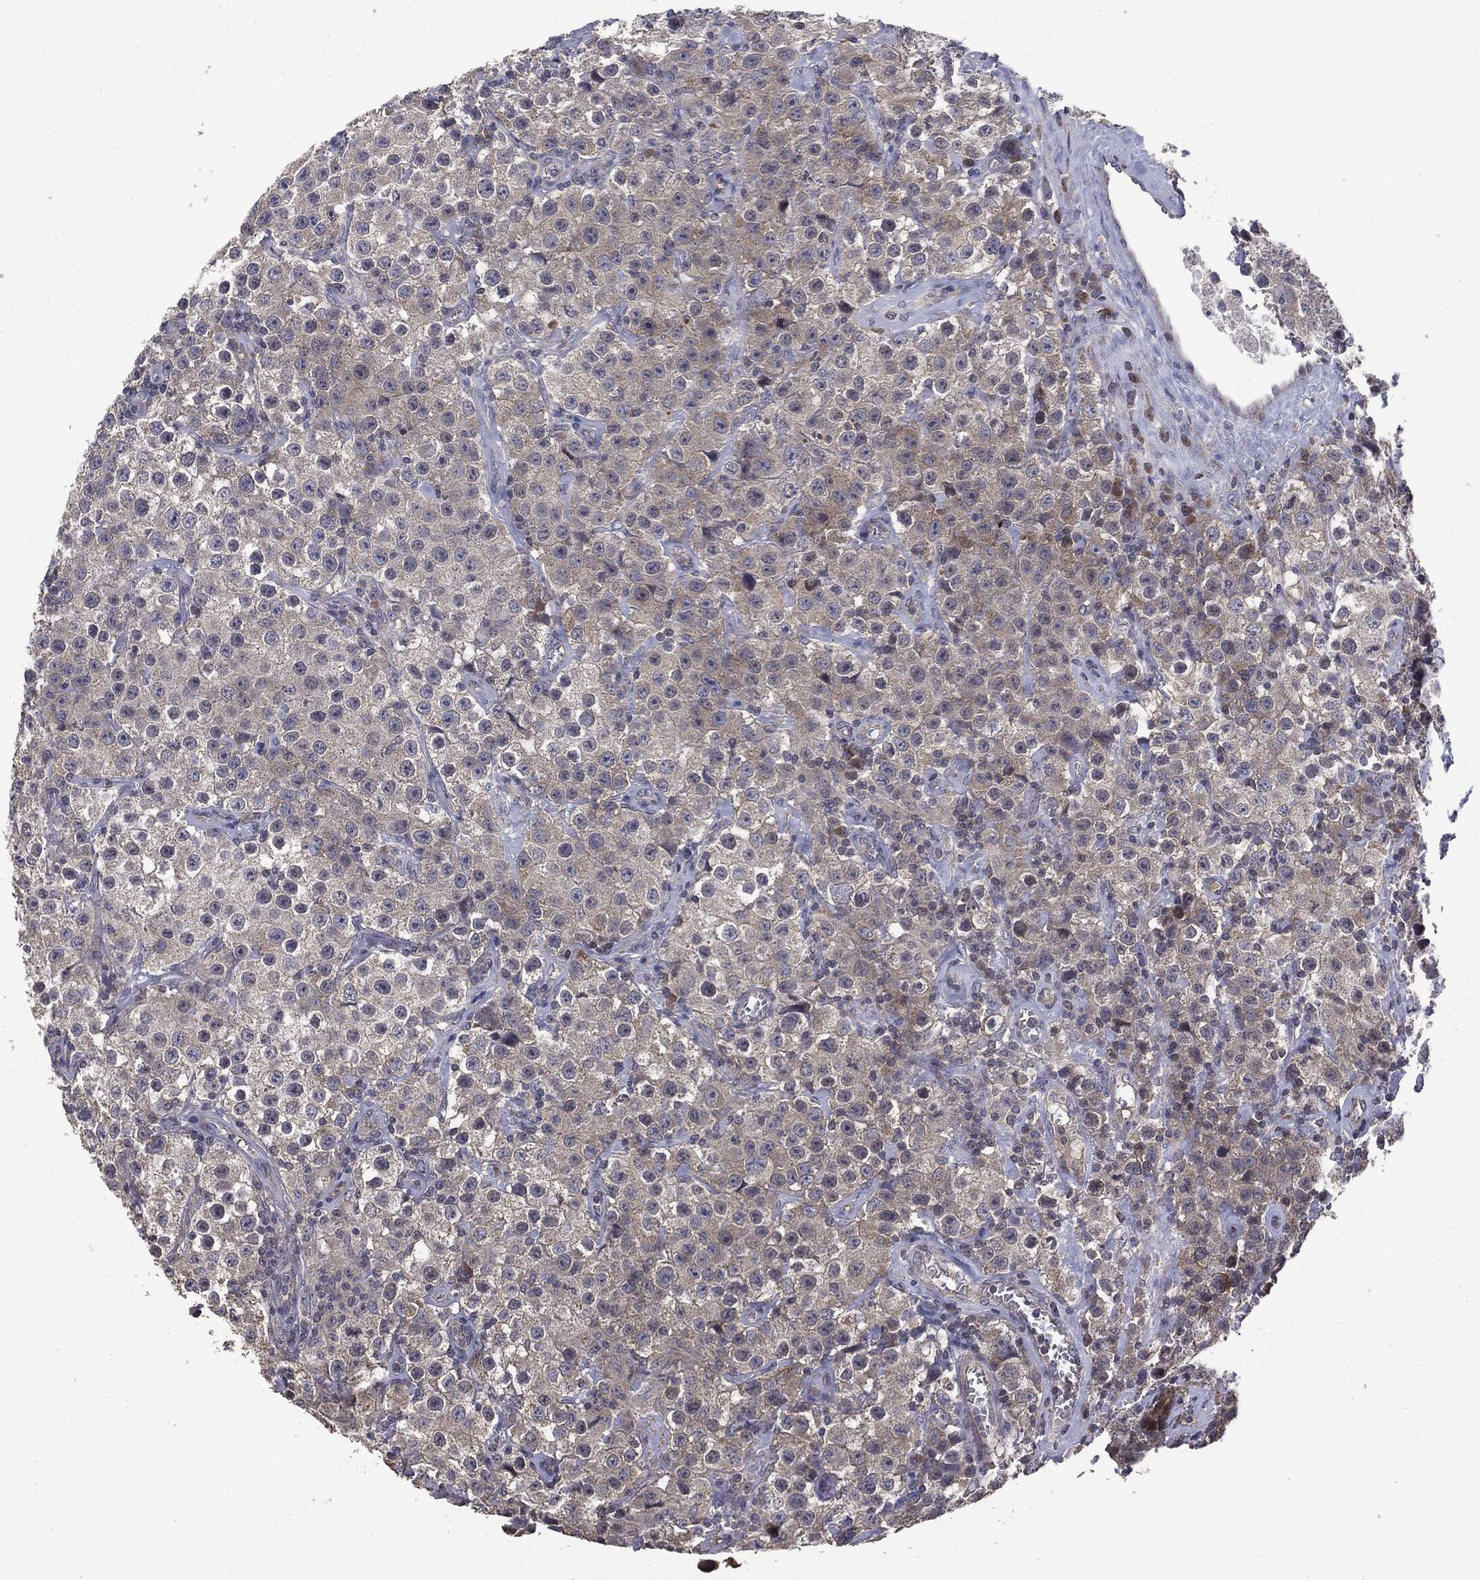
{"staining": {"intensity": "moderate", "quantity": "<25%", "location": "cytoplasmic/membranous"}, "tissue": "testis cancer", "cell_type": "Tumor cells", "image_type": "cancer", "snomed": [{"axis": "morphology", "description": "Seminoma, NOS"}, {"axis": "topography", "description": "Testis"}], "caption": "Human seminoma (testis) stained with a protein marker shows moderate staining in tumor cells.", "gene": "MTOR", "patient": {"sex": "male", "age": 52}}